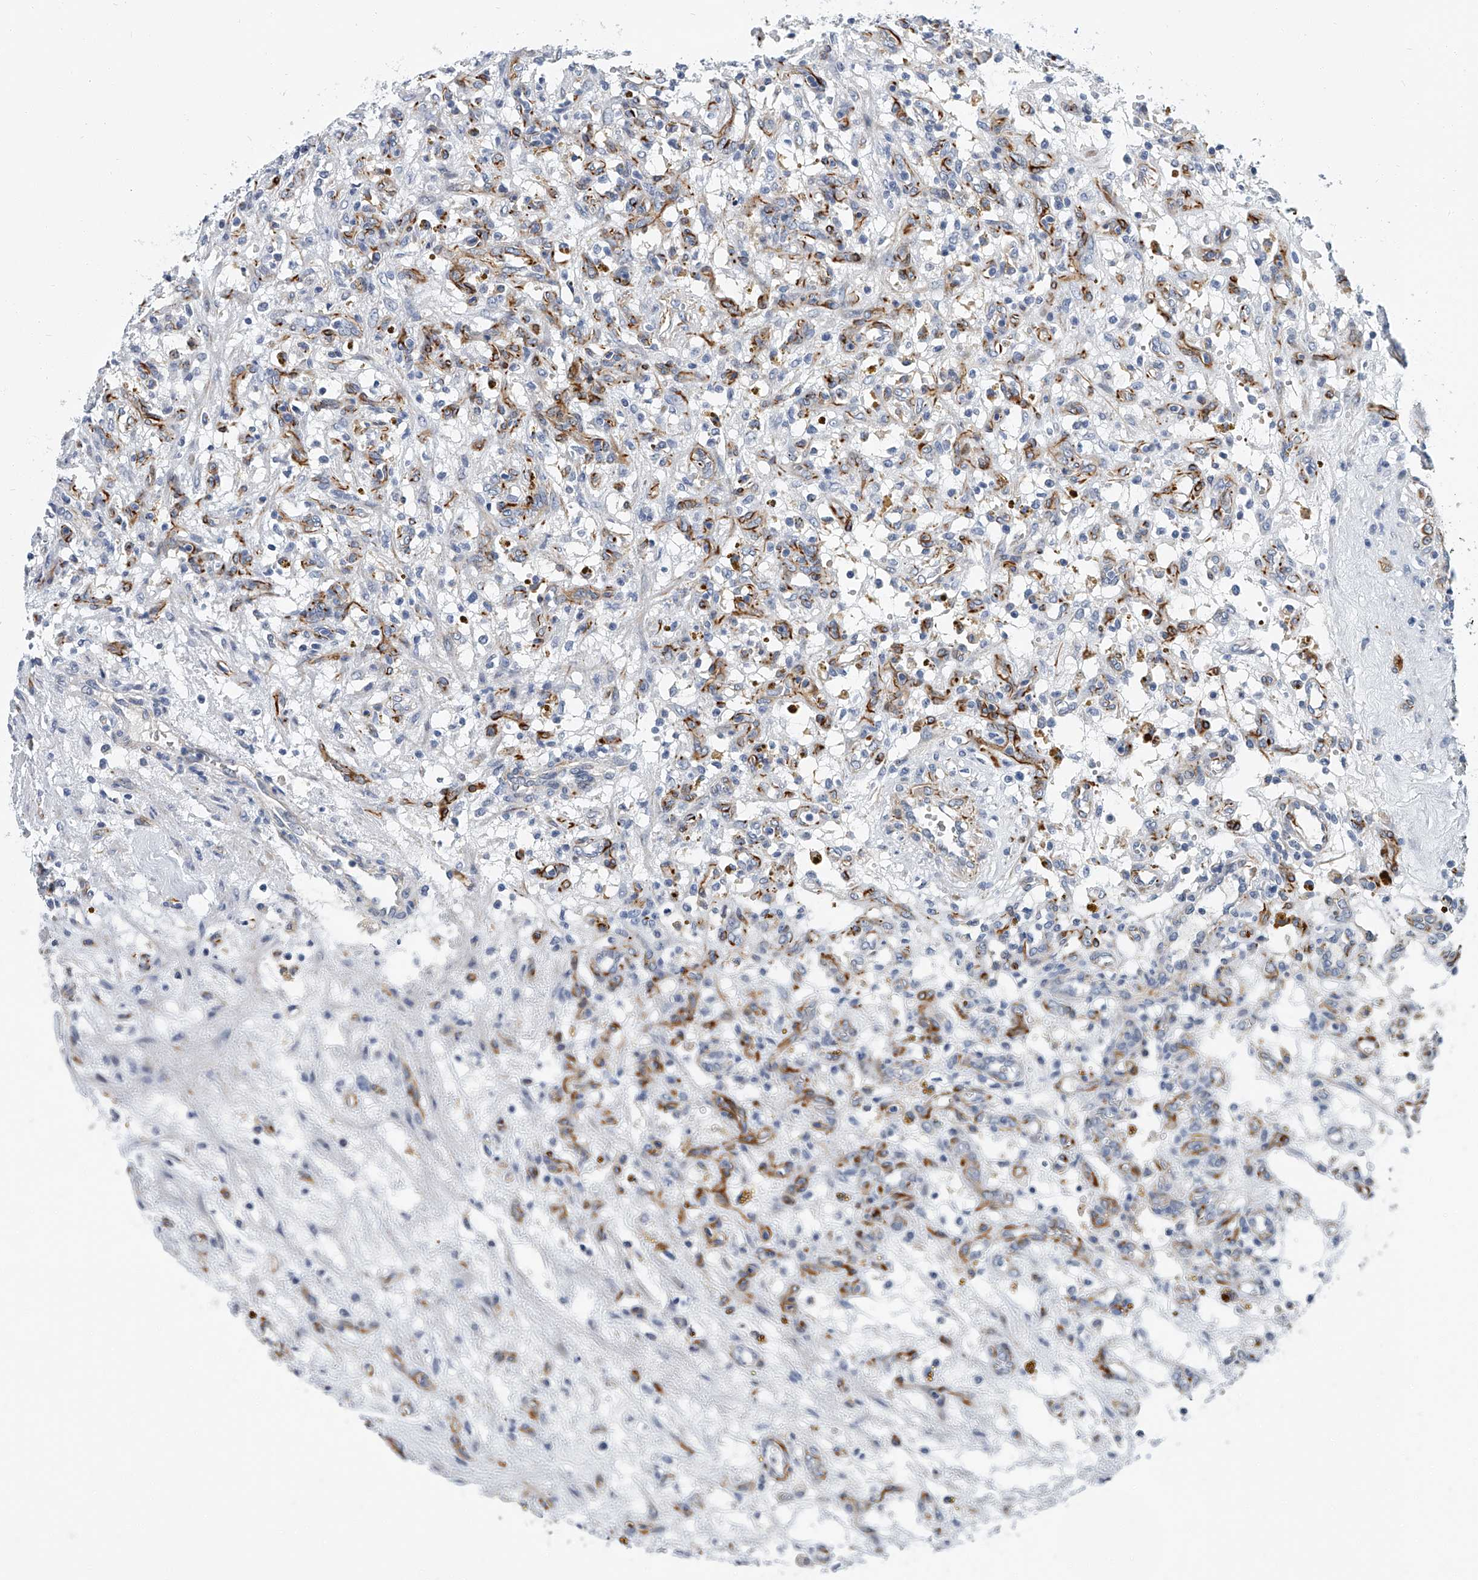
{"staining": {"intensity": "negative", "quantity": "none", "location": "none"}, "tissue": "renal cancer", "cell_type": "Tumor cells", "image_type": "cancer", "snomed": [{"axis": "morphology", "description": "Adenocarcinoma, NOS"}, {"axis": "topography", "description": "Kidney"}], "caption": "IHC of renal adenocarcinoma displays no expression in tumor cells. (DAB immunohistochemistry (IHC) with hematoxylin counter stain).", "gene": "KIRREL1", "patient": {"sex": "female", "age": 57}}